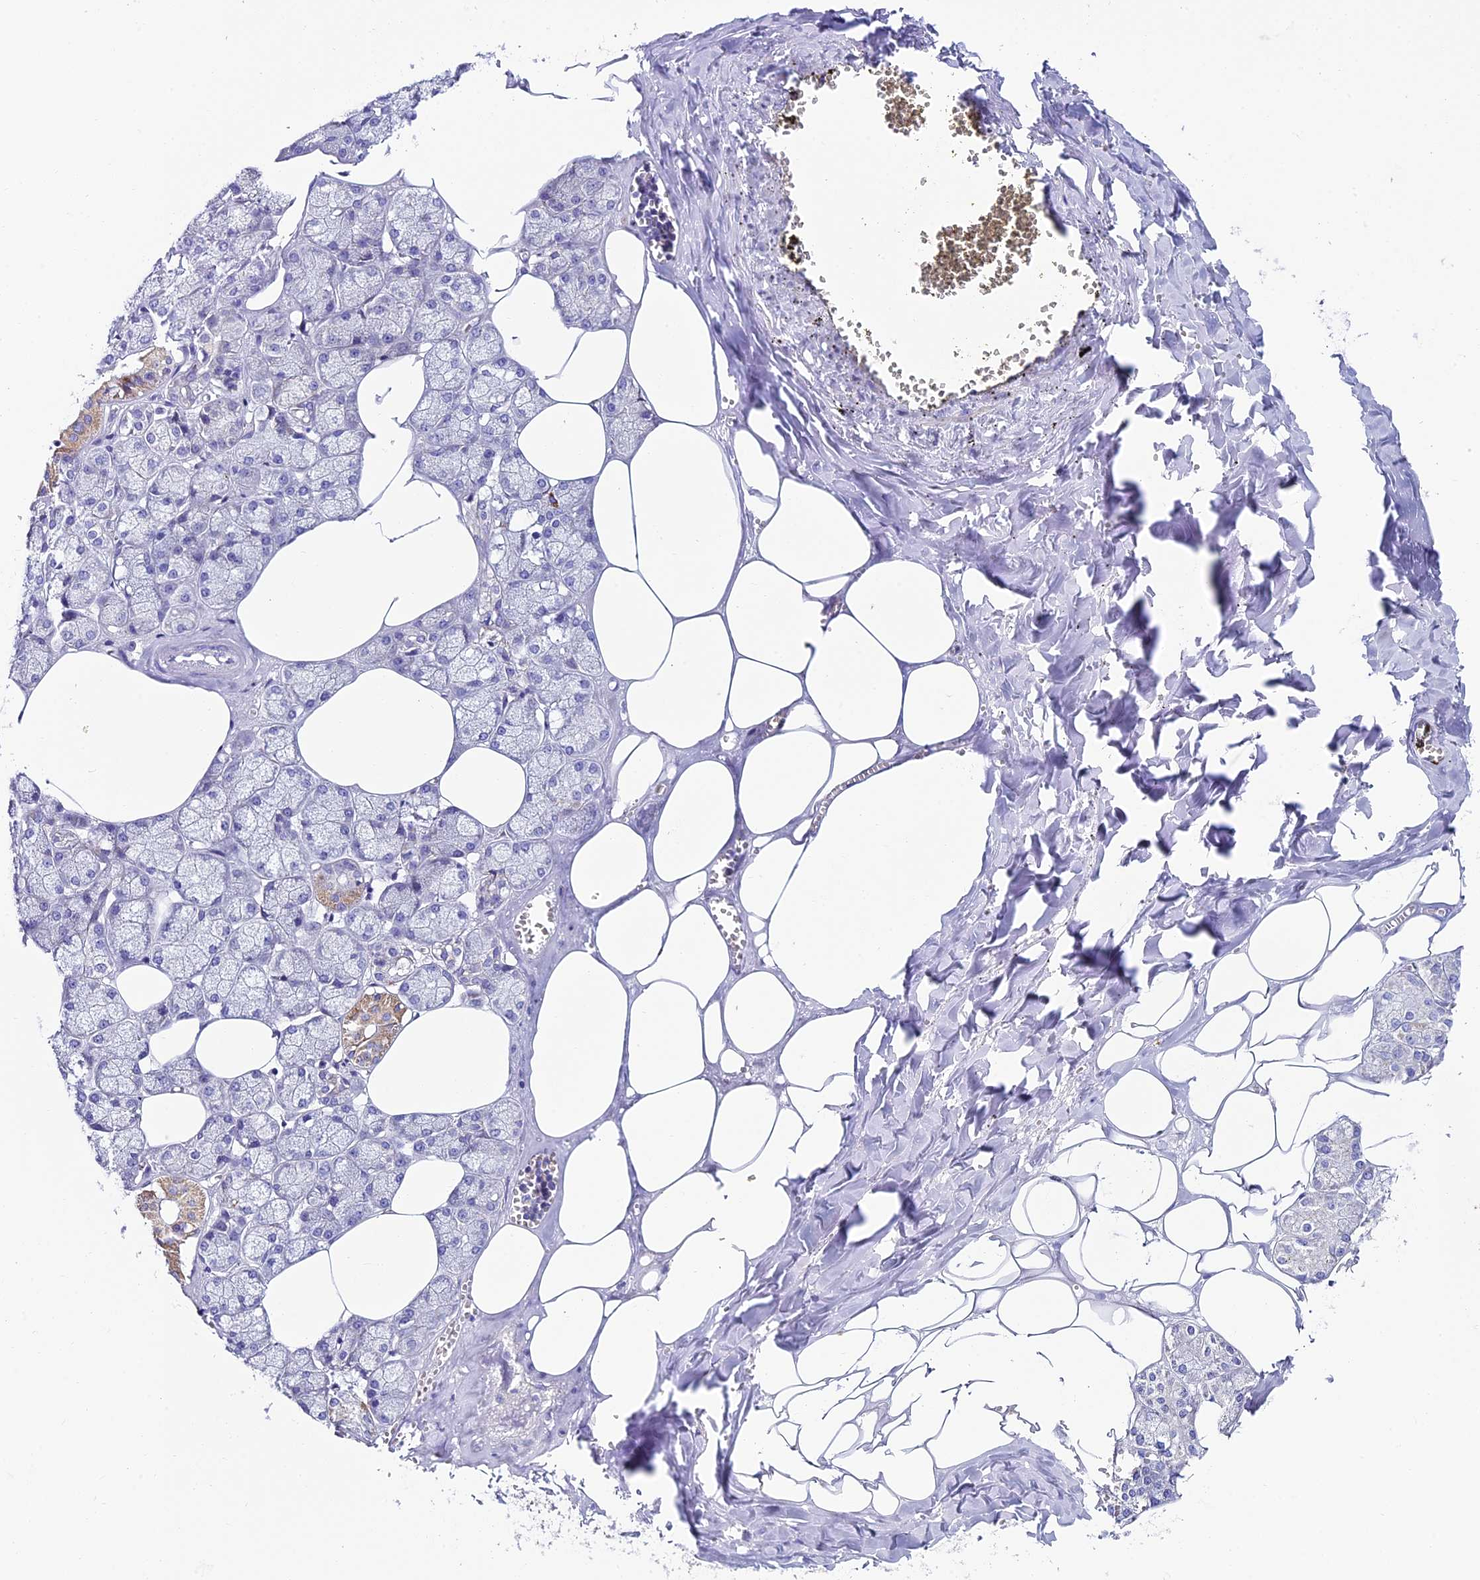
{"staining": {"intensity": "weak", "quantity": "<25%", "location": "cytoplasmic/membranous"}, "tissue": "salivary gland", "cell_type": "Glandular cells", "image_type": "normal", "snomed": [{"axis": "morphology", "description": "Normal tissue, NOS"}, {"axis": "topography", "description": "Salivary gland"}], "caption": "High power microscopy micrograph of an immunohistochemistry (IHC) histopathology image of unremarkable salivary gland, revealing no significant staining in glandular cells.", "gene": "REEP4", "patient": {"sex": "male", "age": 62}}